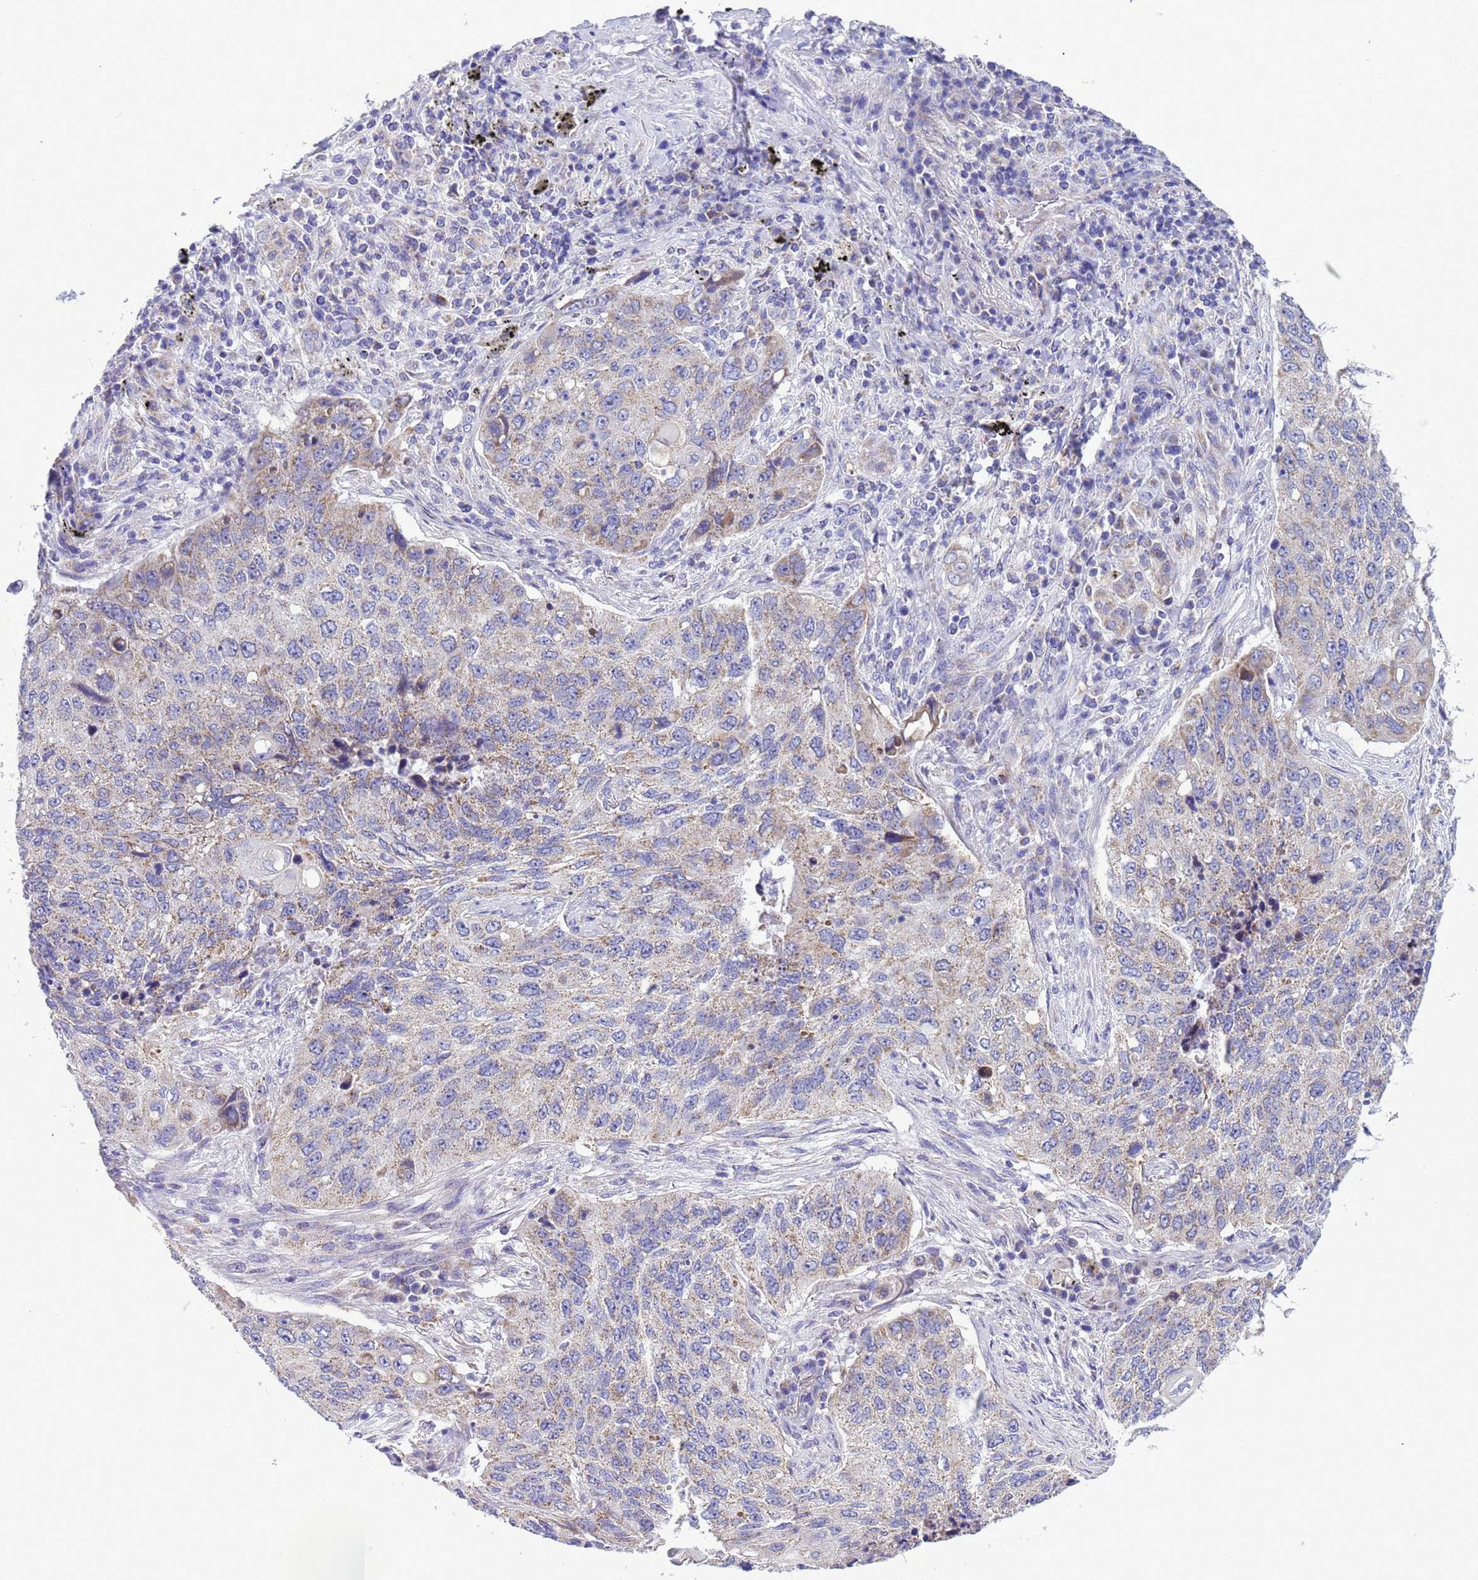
{"staining": {"intensity": "weak", "quantity": "25%-75%", "location": "cytoplasmic/membranous"}, "tissue": "lung cancer", "cell_type": "Tumor cells", "image_type": "cancer", "snomed": [{"axis": "morphology", "description": "Squamous cell carcinoma, NOS"}, {"axis": "topography", "description": "Lung"}], "caption": "There is low levels of weak cytoplasmic/membranous positivity in tumor cells of lung cancer (squamous cell carcinoma), as demonstrated by immunohistochemical staining (brown color).", "gene": "CCDC191", "patient": {"sex": "female", "age": 63}}